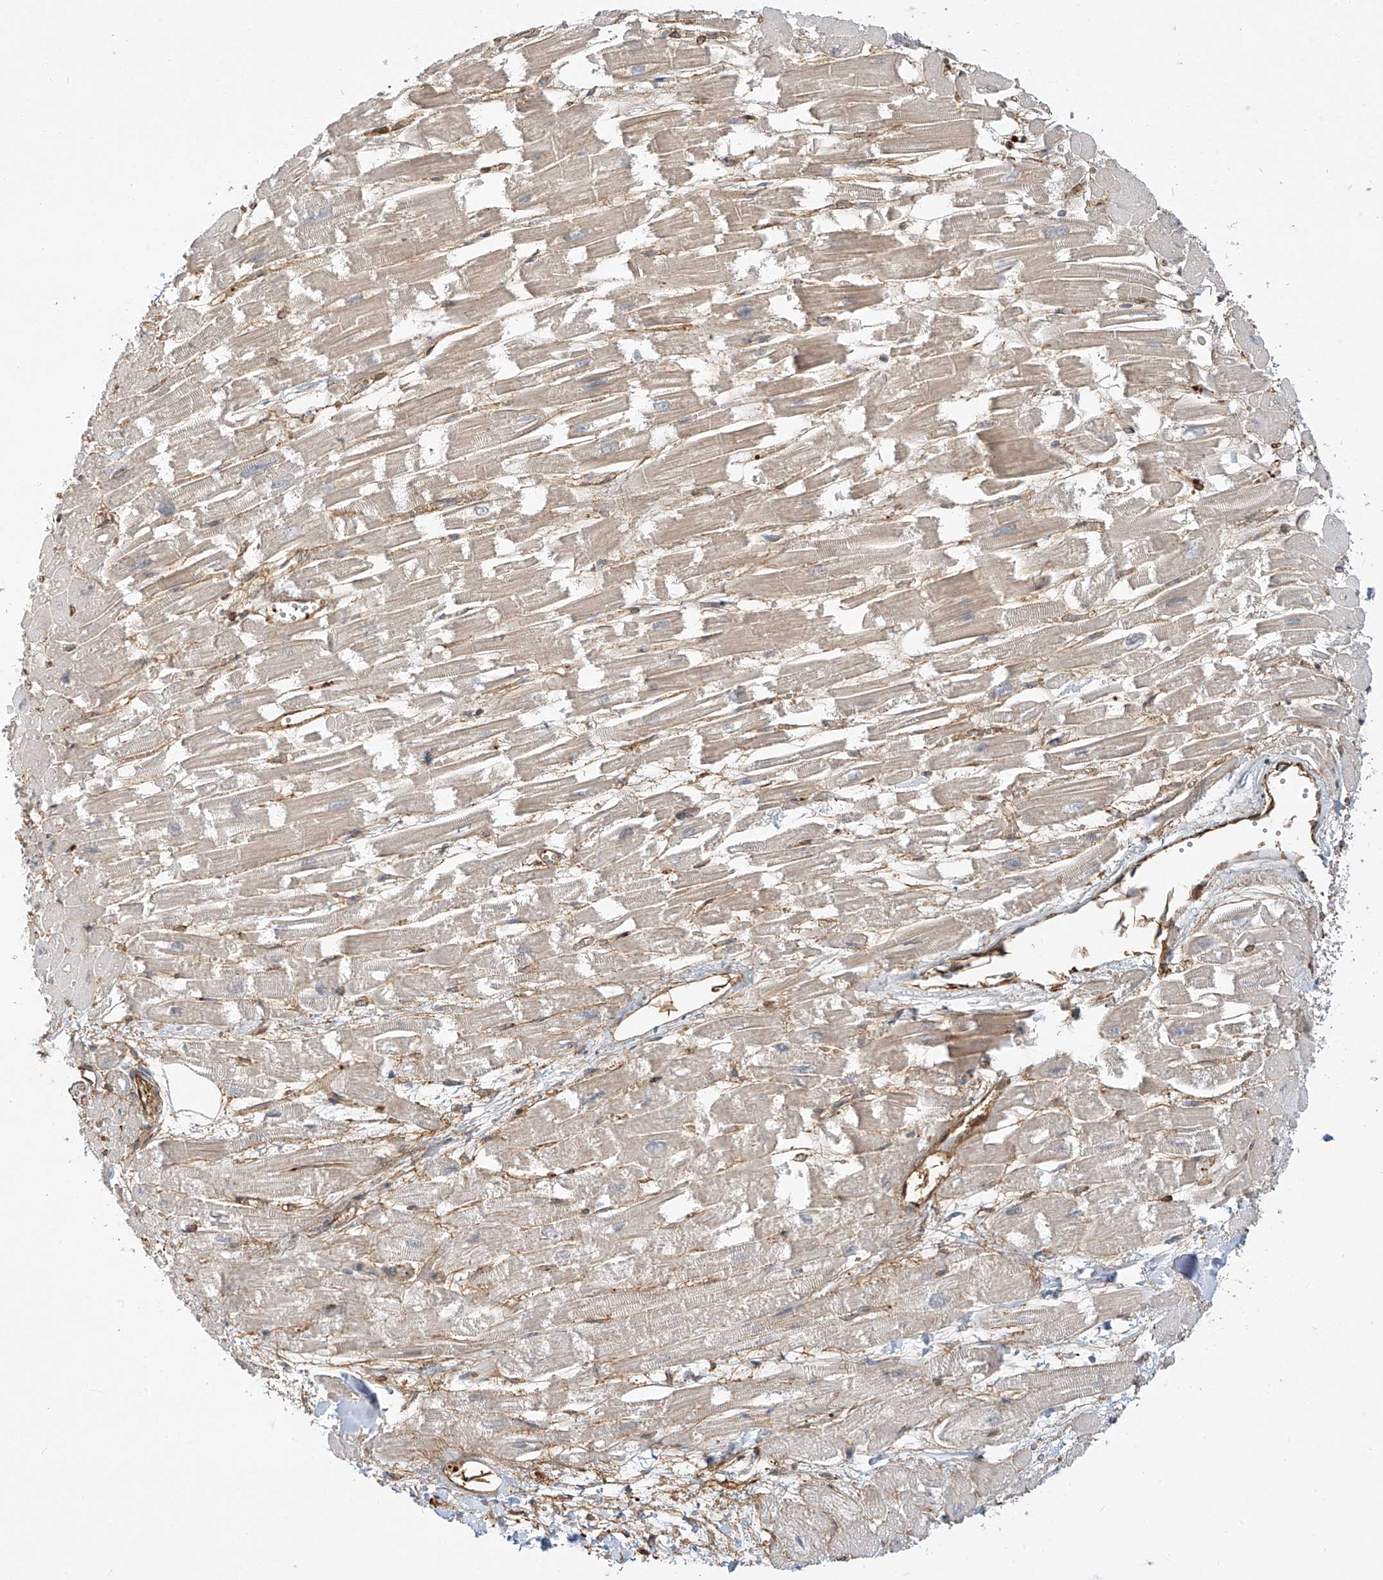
{"staining": {"intensity": "weak", "quantity": "25%-75%", "location": "cytoplasmic/membranous"}, "tissue": "heart muscle", "cell_type": "Cardiomyocytes", "image_type": "normal", "snomed": [{"axis": "morphology", "description": "Normal tissue, NOS"}, {"axis": "topography", "description": "Heart"}], "caption": "Immunohistochemistry (DAB (3,3'-diaminobenzidine)) staining of benign heart muscle shows weak cytoplasmic/membranous protein staining in about 25%-75% of cardiomyocytes. (brown staining indicates protein expression, while blue staining denotes nuclei).", "gene": "CSMD3", "patient": {"sex": "male", "age": 54}}